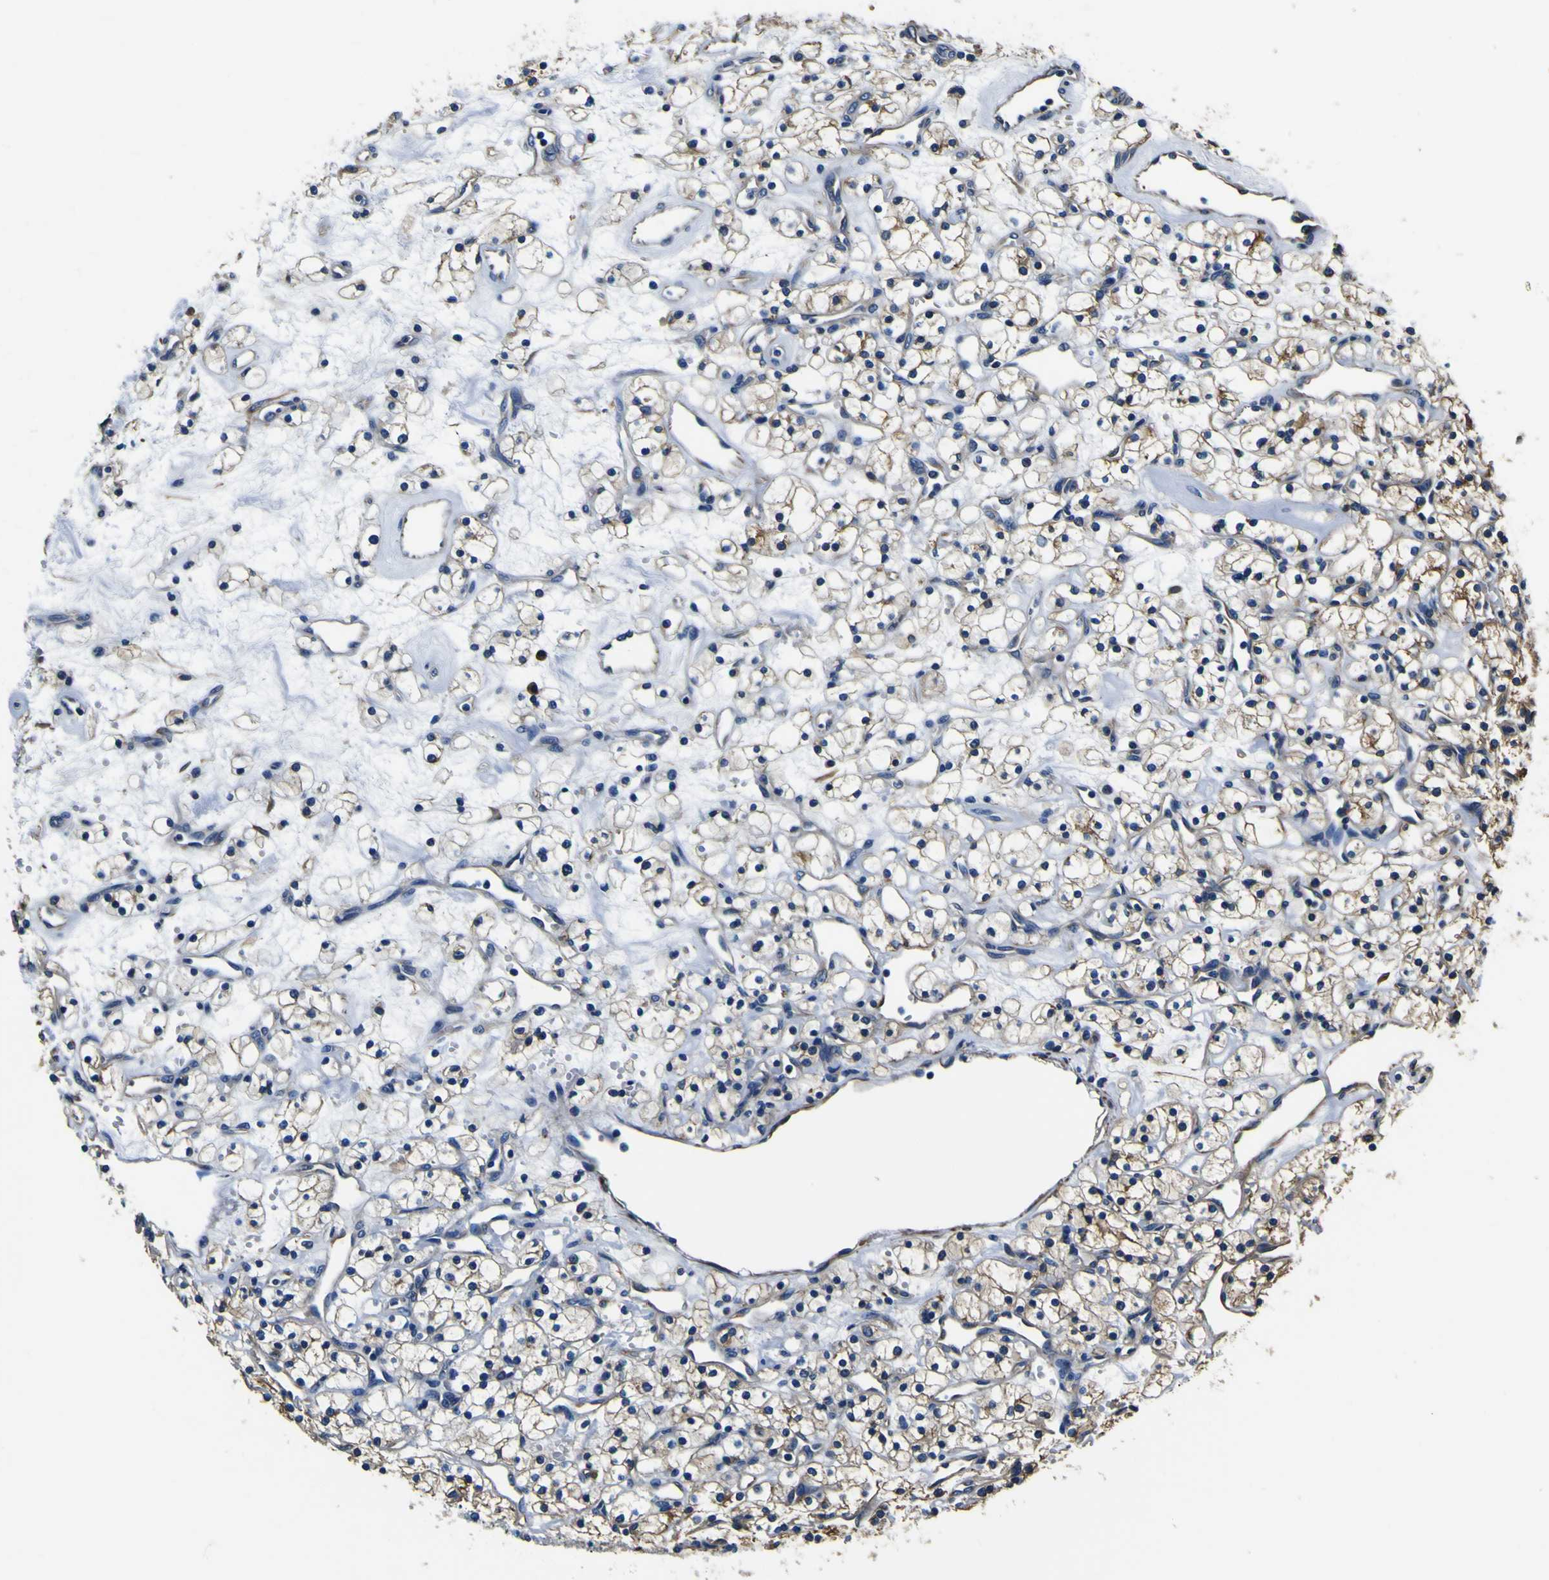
{"staining": {"intensity": "weak", "quantity": ">75%", "location": "cytoplasmic/membranous"}, "tissue": "renal cancer", "cell_type": "Tumor cells", "image_type": "cancer", "snomed": [{"axis": "morphology", "description": "Adenocarcinoma, NOS"}, {"axis": "topography", "description": "Kidney"}], "caption": "Brown immunohistochemical staining in adenocarcinoma (renal) shows weak cytoplasmic/membranous expression in about >75% of tumor cells. (Stains: DAB in brown, nuclei in blue, Microscopy: brightfield microscopy at high magnification).", "gene": "TUBA1B", "patient": {"sex": "female", "age": 60}}